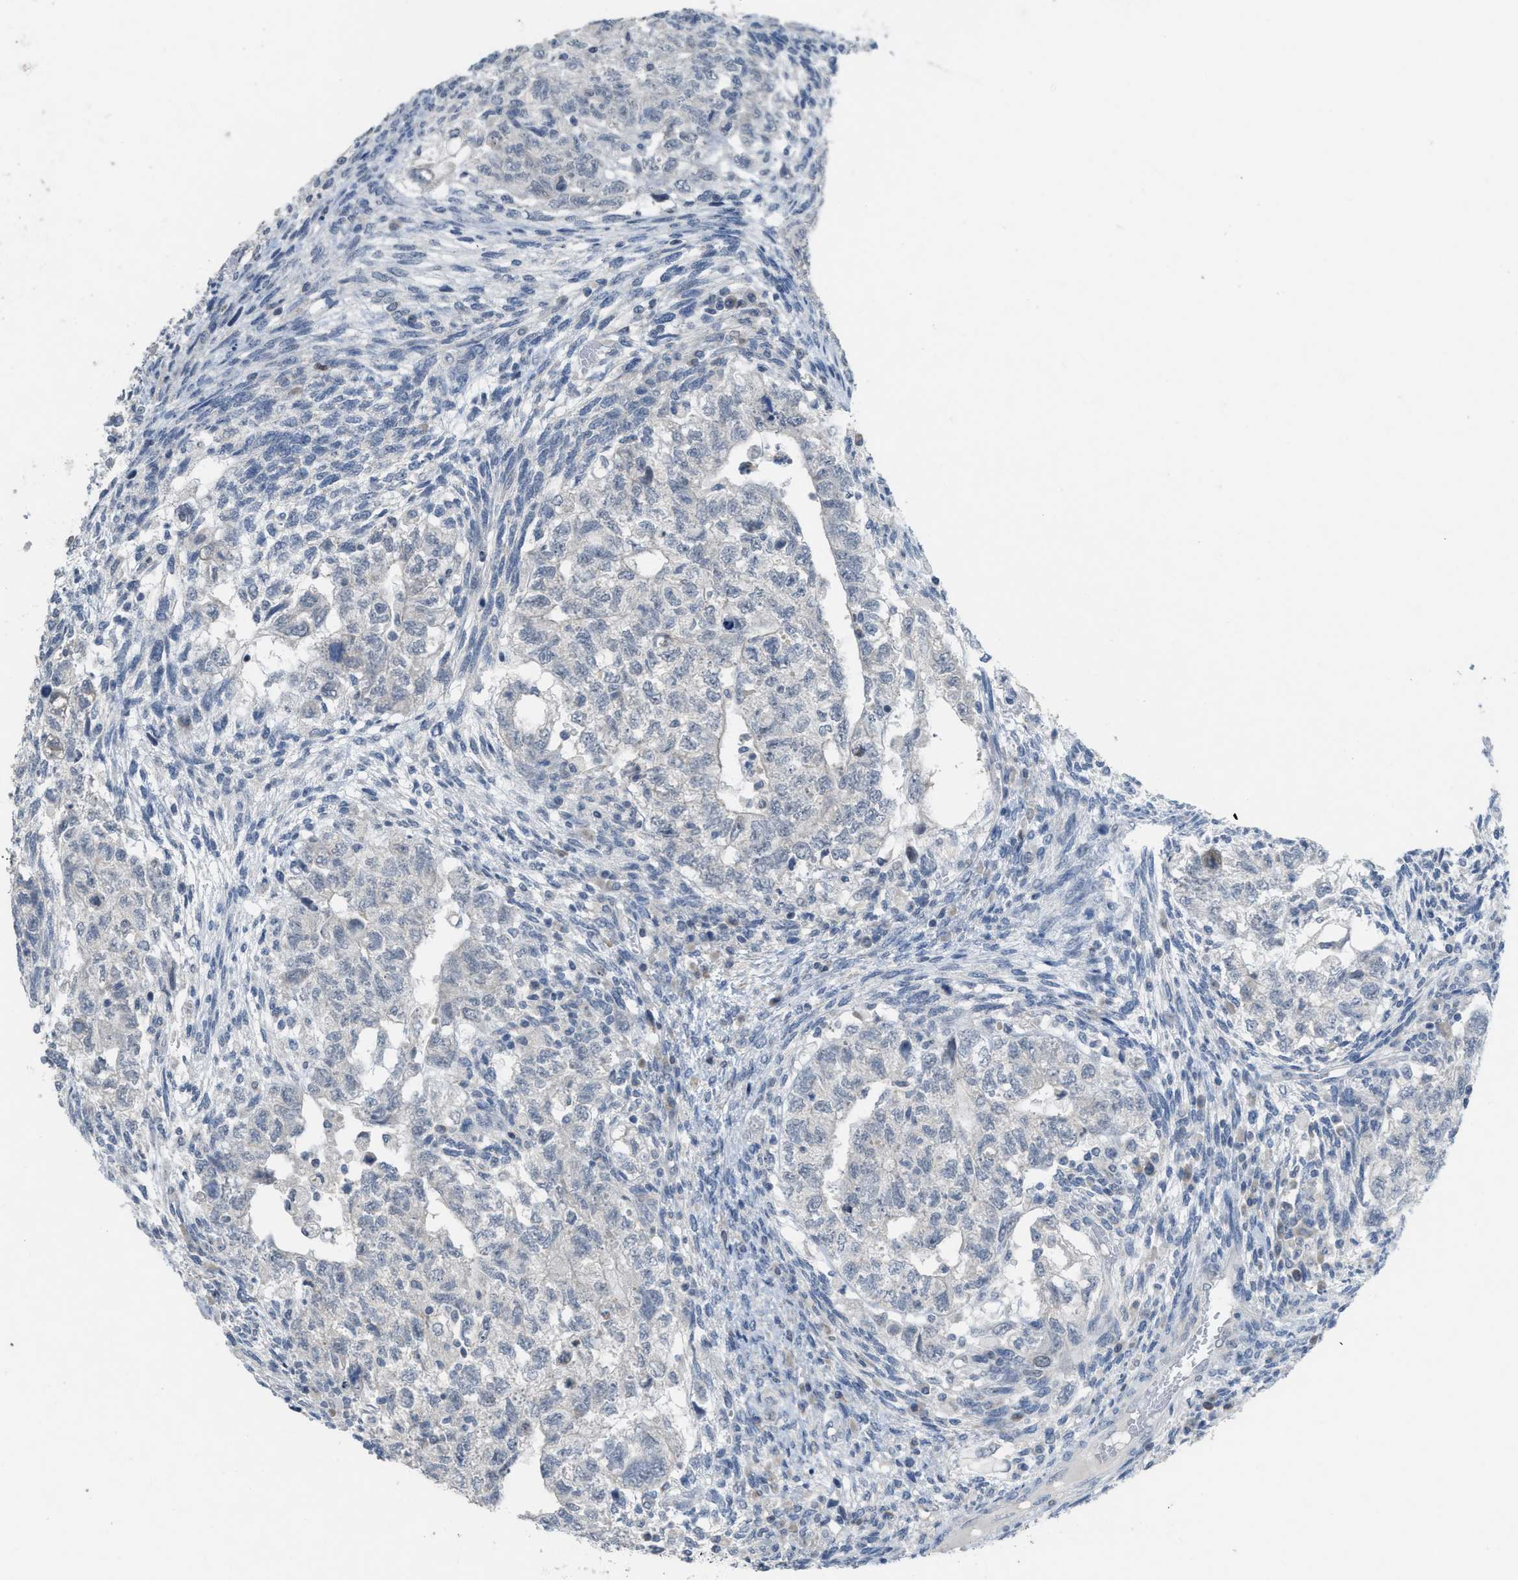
{"staining": {"intensity": "negative", "quantity": "none", "location": "none"}, "tissue": "testis cancer", "cell_type": "Tumor cells", "image_type": "cancer", "snomed": [{"axis": "morphology", "description": "Normal tissue, NOS"}, {"axis": "morphology", "description": "Carcinoma, Embryonal, NOS"}, {"axis": "topography", "description": "Testis"}], "caption": "DAB (3,3'-diaminobenzidine) immunohistochemical staining of testis cancer (embryonal carcinoma) displays no significant positivity in tumor cells.", "gene": "TXNDC2", "patient": {"sex": "male", "age": 36}}